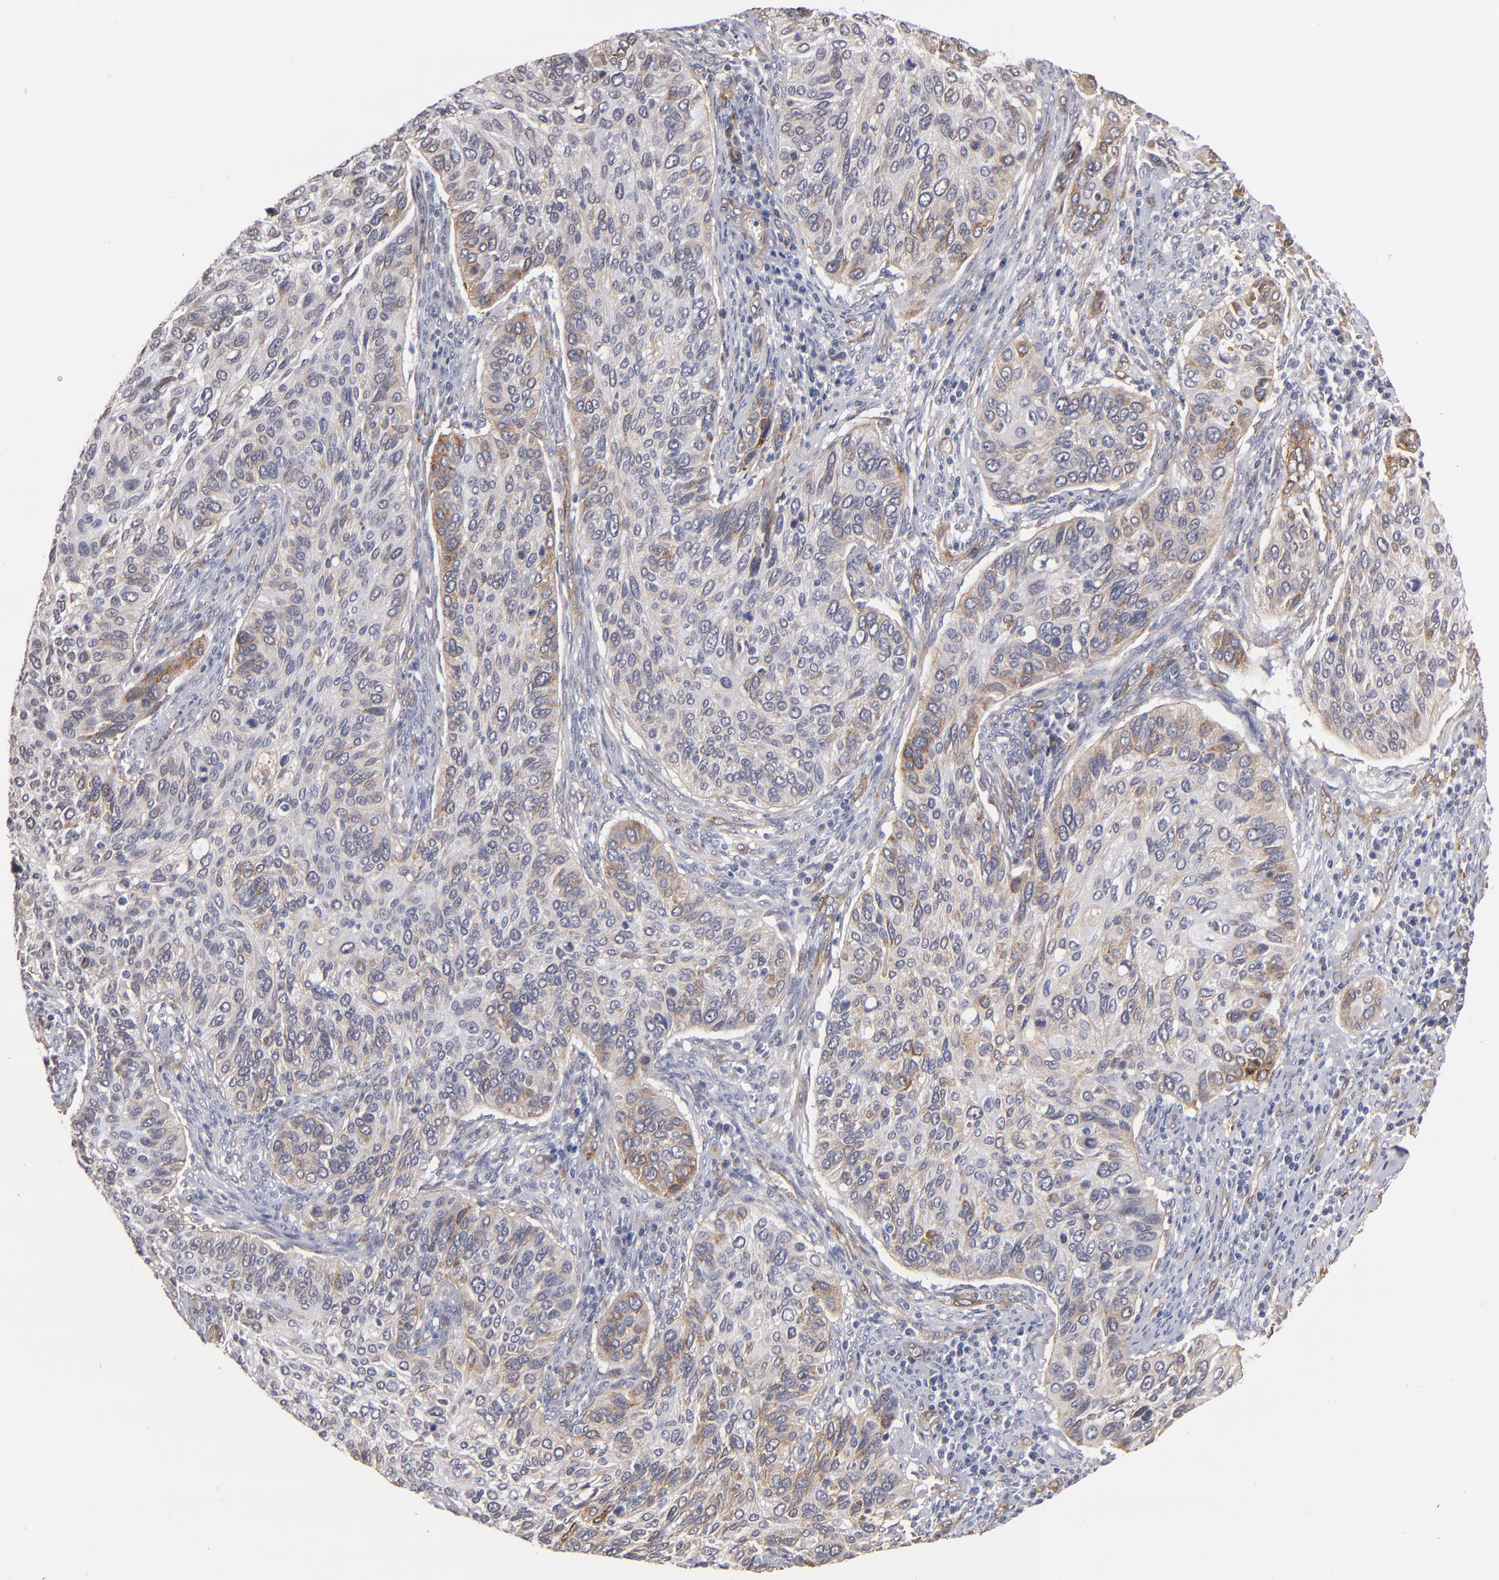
{"staining": {"intensity": "weak", "quantity": "25%-75%", "location": "cytoplasmic/membranous"}, "tissue": "cervical cancer", "cell_type": "Tumor cells", "image_type": "cancer", "snomed": [{"axis": "morphology", "description": "Adenocarcinoma, NOS"}, {"axis": "topography", "description": "Cervix"}], "caption": "Cervical cancer stained for a protein shows weak cytoplasmic/membranous positivity in tumor cells. (Brightfield microscopy of DAB IHC at high magnification).", "gene": "LAMC1", "patient": {"sex": "female", "age": 29}}